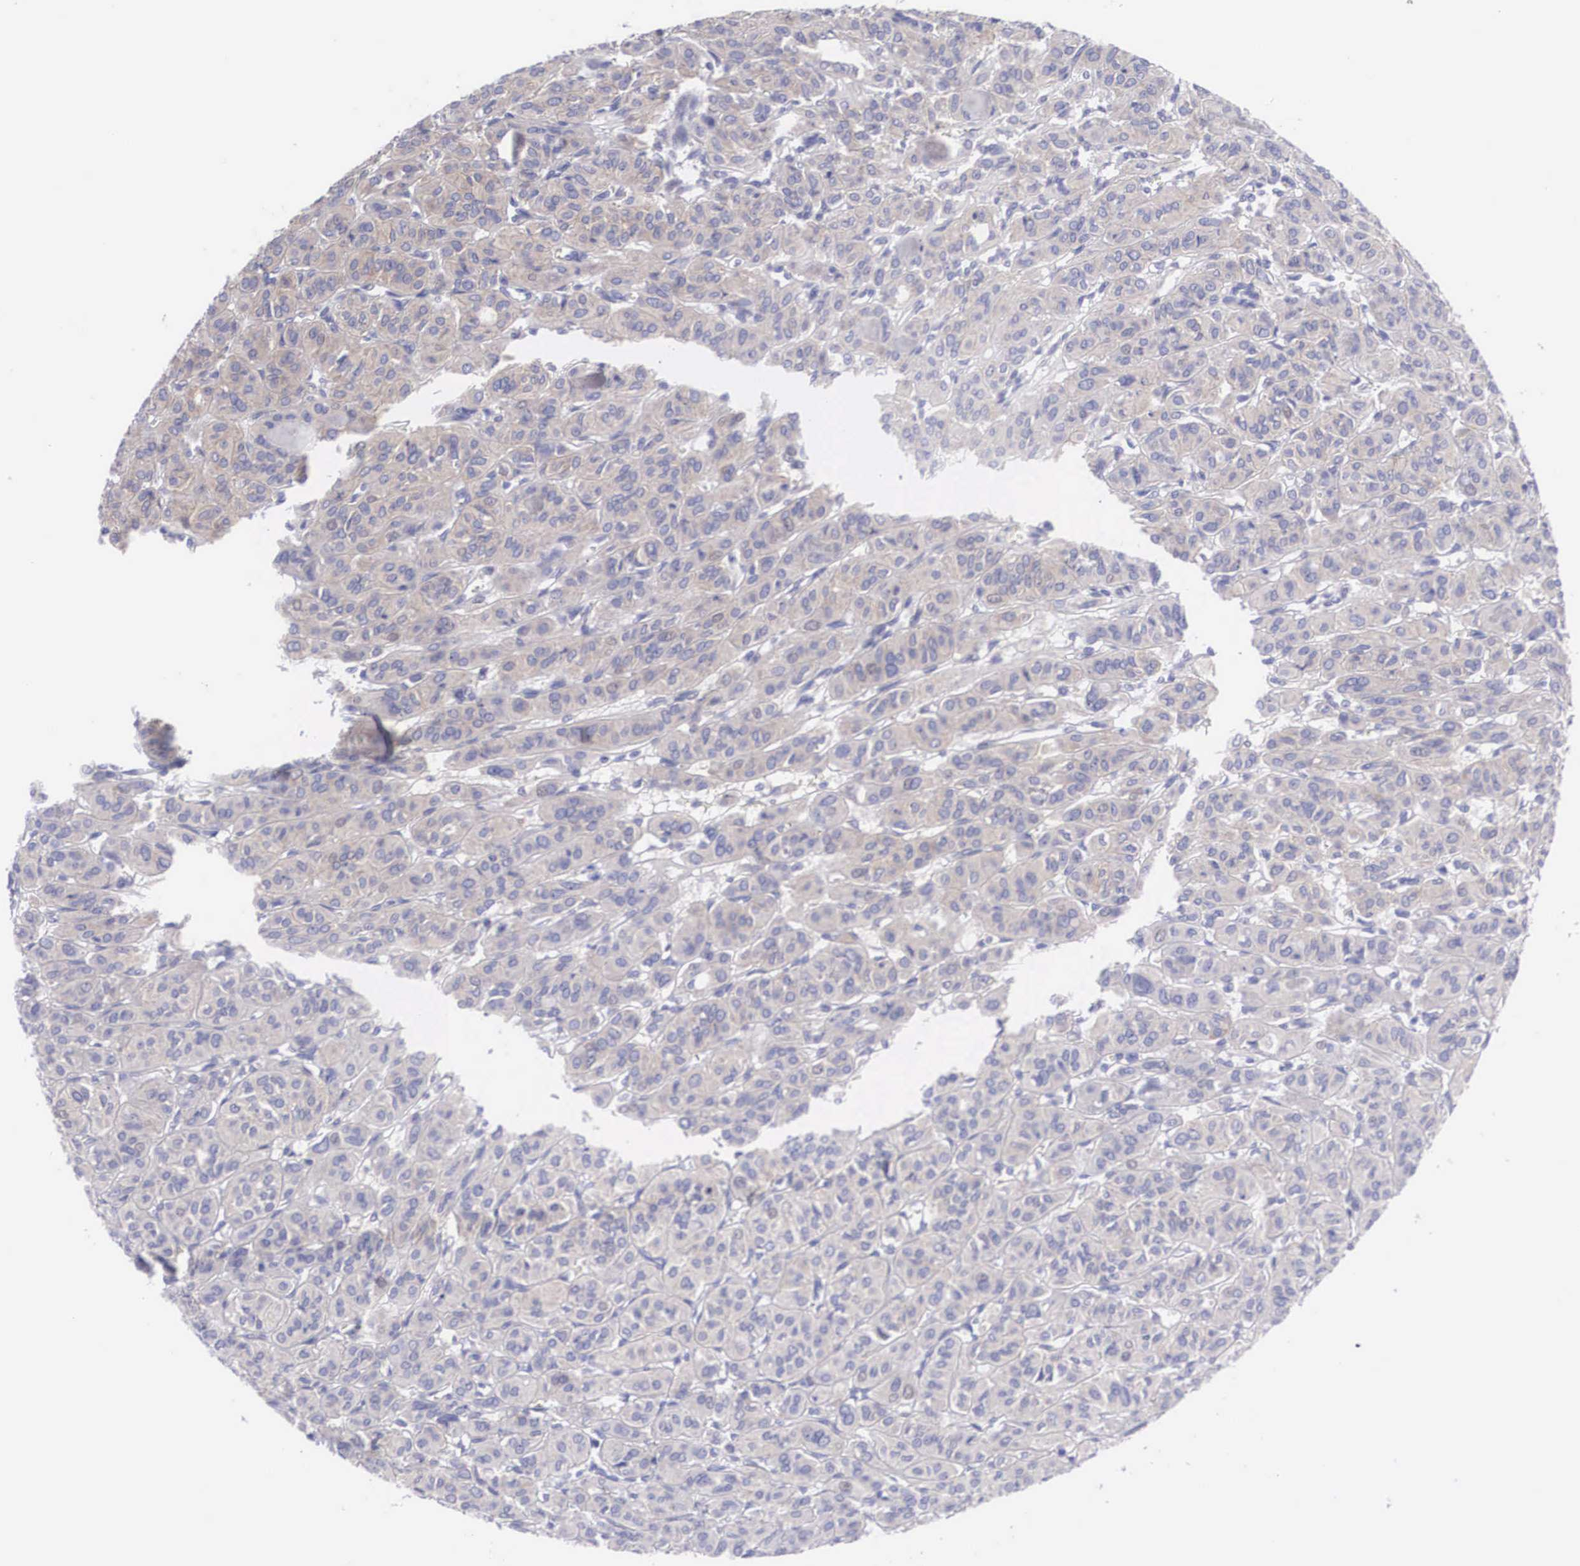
{"staining": {"intensity": "weak", "quantity": "<25%", "location": "cytoplasmic/membranous"}, "tissue": "thyroid cancer", "cell_type": "Tumor cells", "image_type": "cancer", "snomed": [{"axis": "morphology", "description": "Follicular adenoma carcinoma, NOS"}, {"axis": "topography", "description": "Thyroid gland"}], "caption": "IHC photomicrograph of neoplastic tissue: human thyroid follicular adenoma carcinoma stained with DAB shows no significant protein expression in tumor cells. (DAB (3,3'-diaminobenzidine) IHC, high magnification).", "gene": "TXLNG", "patient": {"sex": "female", "age": 71}}